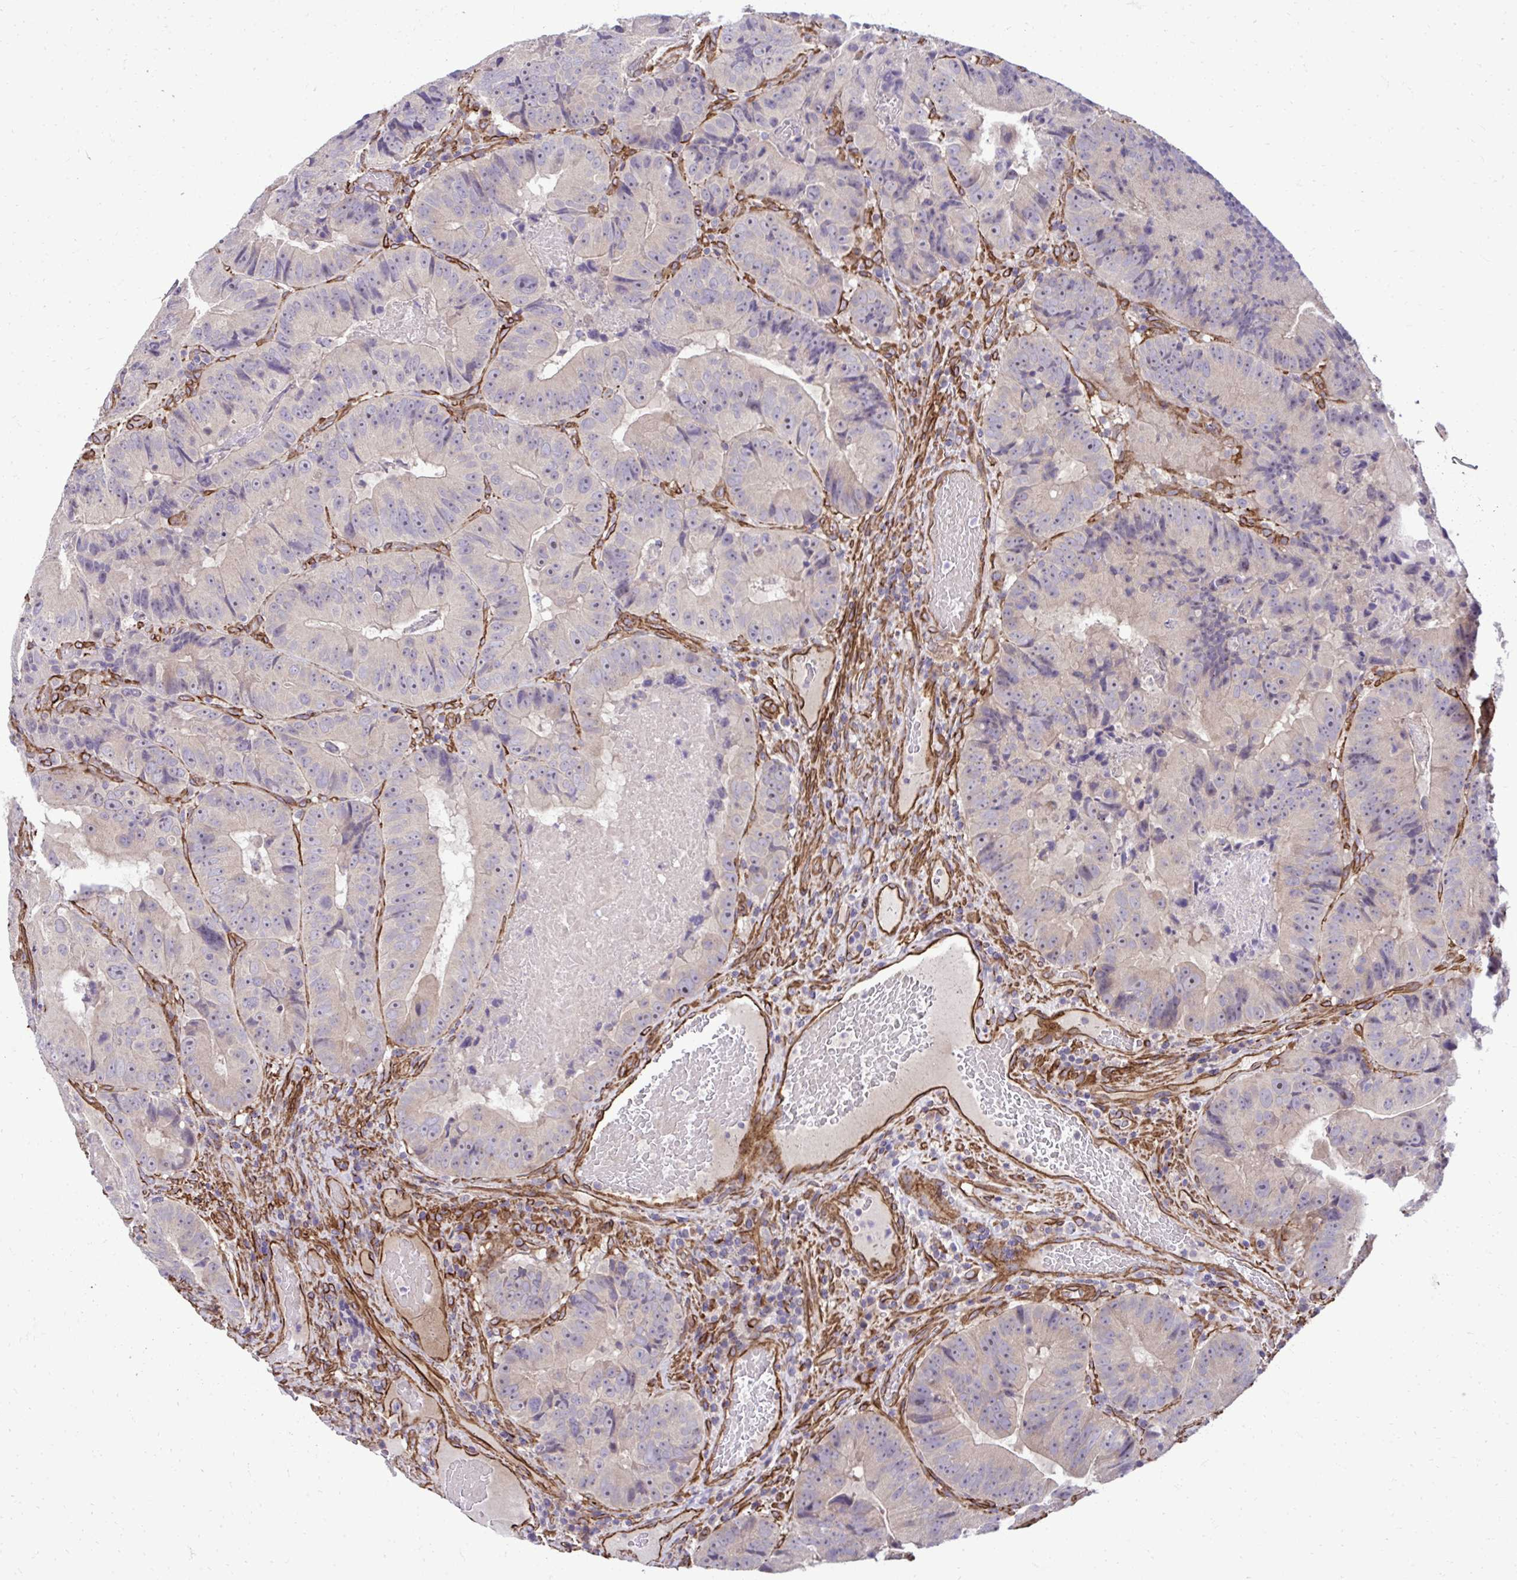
{"staining": {"intensity": "moderate", "quantity": "<25%", "location": "nuclear"}, "tissue": "colorectal cancer", "cell_type": "Tumor cells", "image_type": "cancer", "snomed": [{"axis": "morphology", "description": "Adenocarcinoma, NOS"}, {"axis": "topography", "description": "Colon"}], "caption": "Immunohistochemical staining of colorectal cancer (adenocarcinoma) reveals moderate nuclear protein positivity in approximately <25% of tumor cells. (DAB (3,3'-diaminobenzidine) = brown stain, brightfield microscopy at high magnification).", "gene": "TRIM52", "patient": {"sex": "female", "age": 86}}